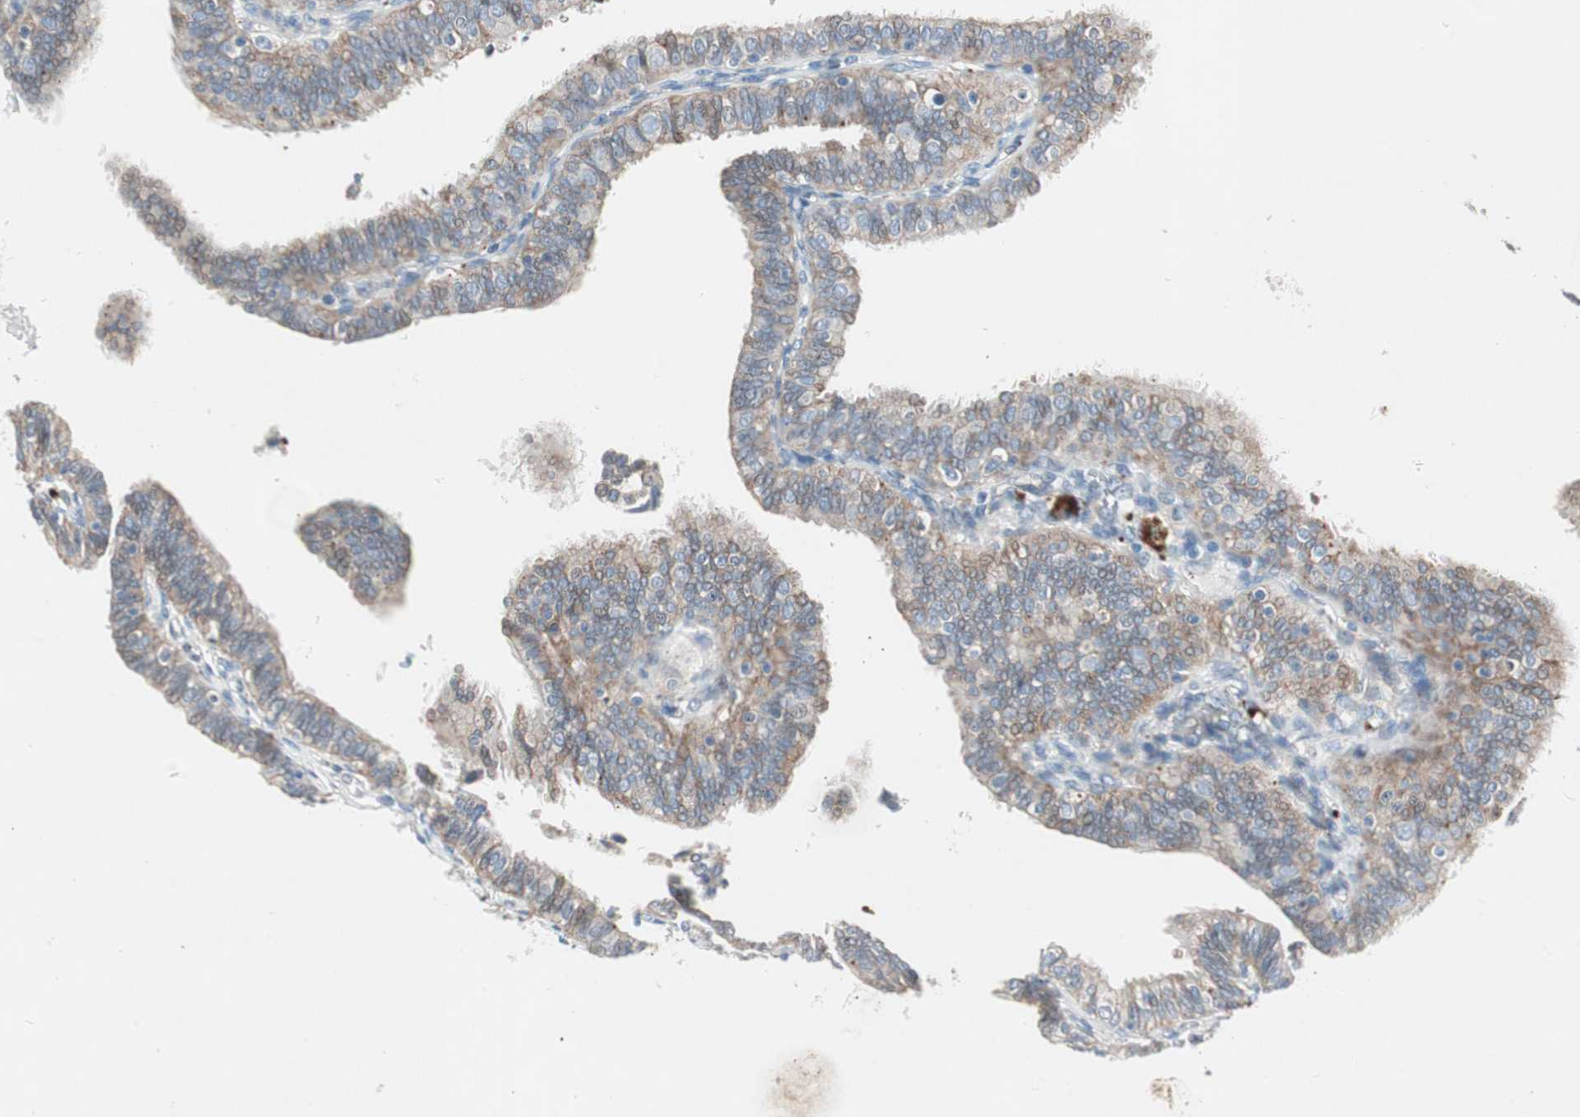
{"staining": {"intensity": "weak", "quantity": "25%-75%", "location": "cytoplasmic/membranous"}, "tissue": "fallopian tube", "cell_type": "Glandular cells", "image_type": "normal", "snomed": [{"axis": "morphology", "description": "Normal tissue, NOS"}, {"axis": "topography", "description": "Fallopian tube"}], "caption": "Immunohistochemical staining of normal fallopian tube reveals 25%-75% levels of weak cytoplasmic/membranous protein positivity in approximately 25%-75% of glandular cells. (IHC, brightfield microscopy, high magnification).", "gene": "FGFR4", "patient": {"sex": "female", "age": 46}}